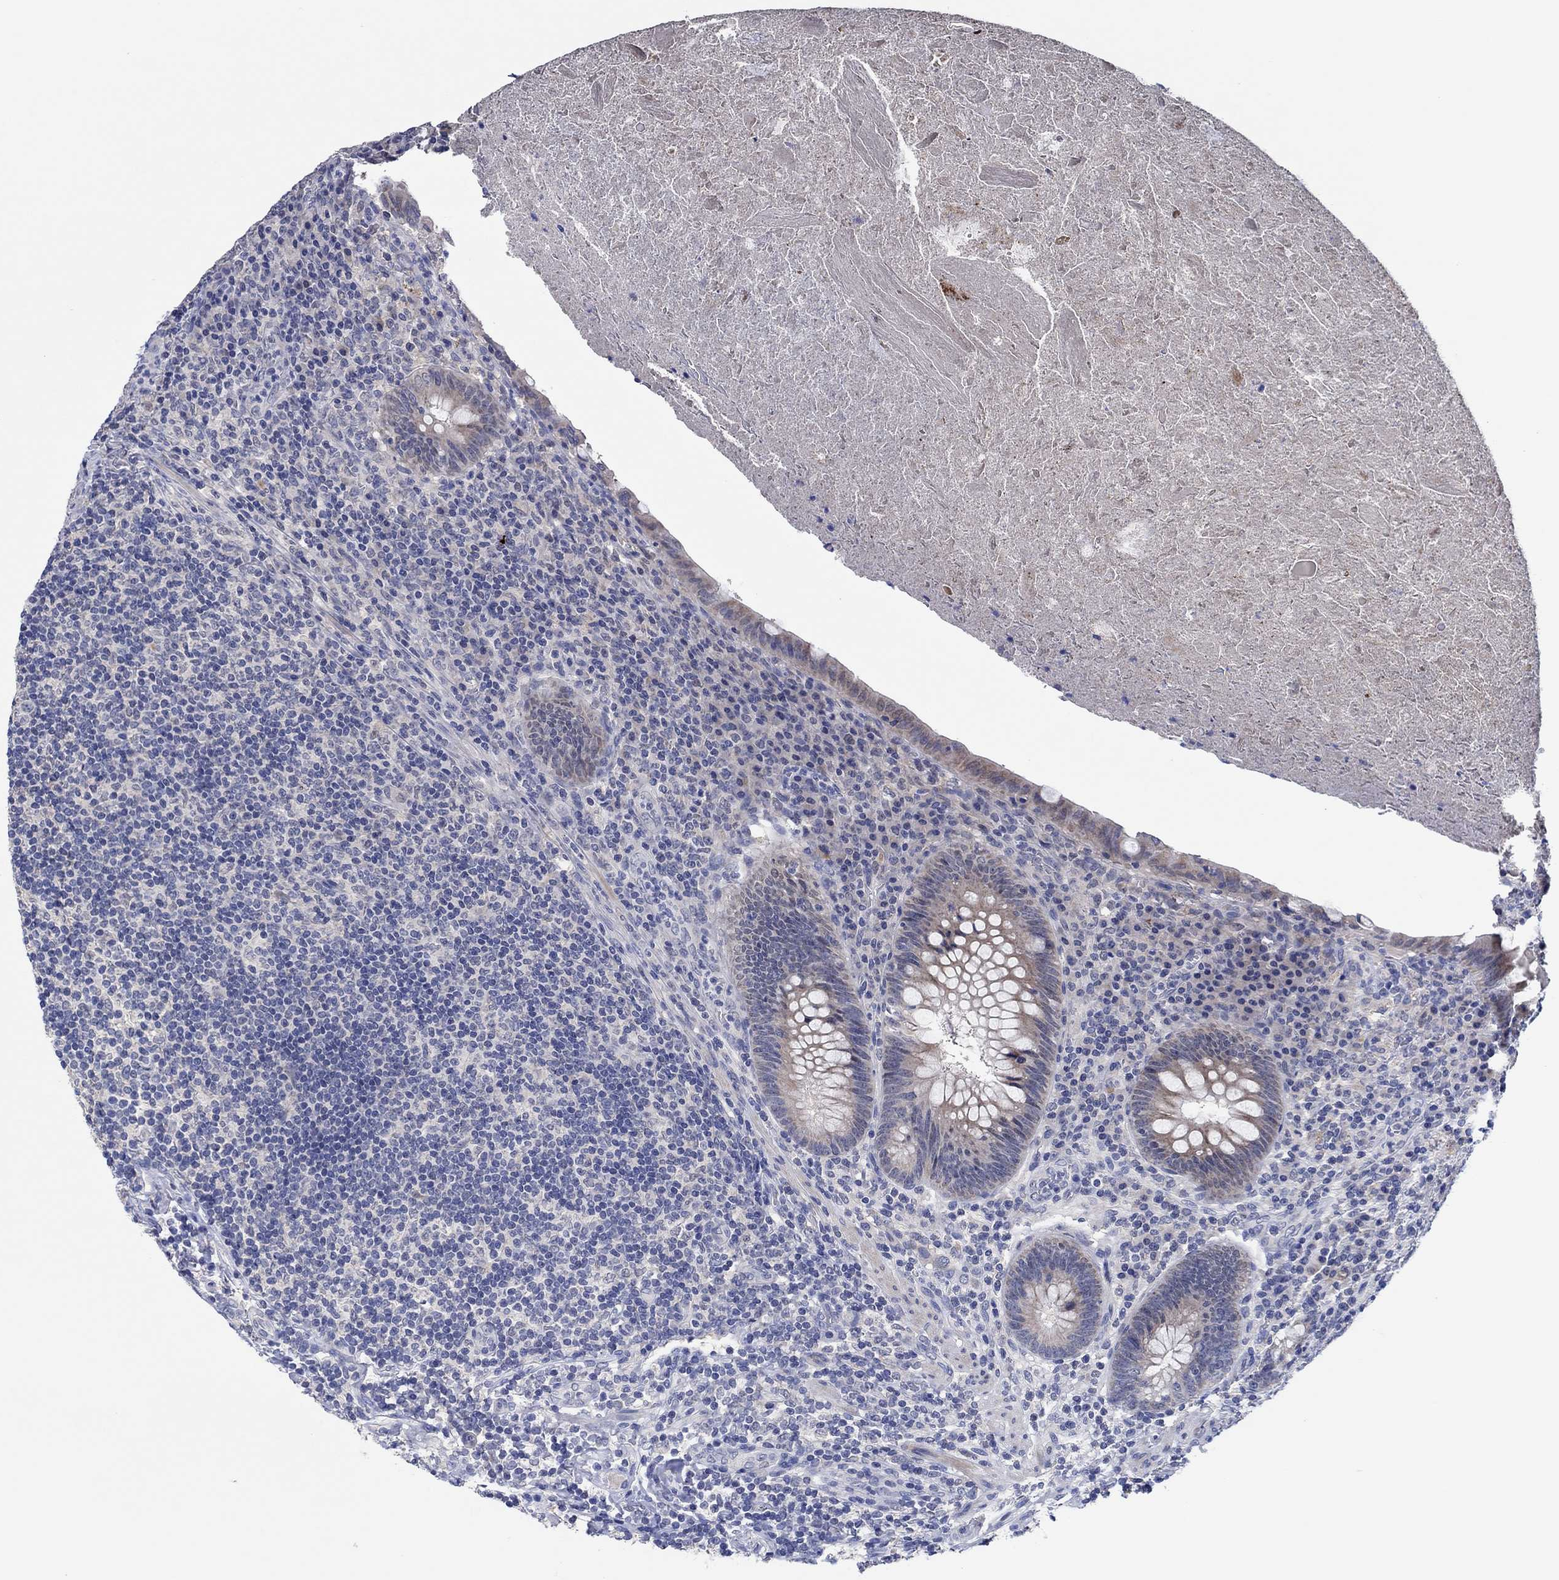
{"staining": {"intensity": "weak", "quantity": "25%-75%", "location": "cytoplasmic/membranous"}, "tissue": "appendix", "cell_type": "Glandular cells", "image_type": "normal", "snomed": [{"axis": "morphology", "description": "Normal tissue, NOS"}, {"axis": "topography", "description": "Appendix"}], "caption": "Brown immunohistochemical staining in benign human appendix shows weak cytoplasmic/membranous positivity in approximately 25%-75% of glandular cells.", "gene": "PRRT3", "patient": {"sex": "male", "age": 47}}